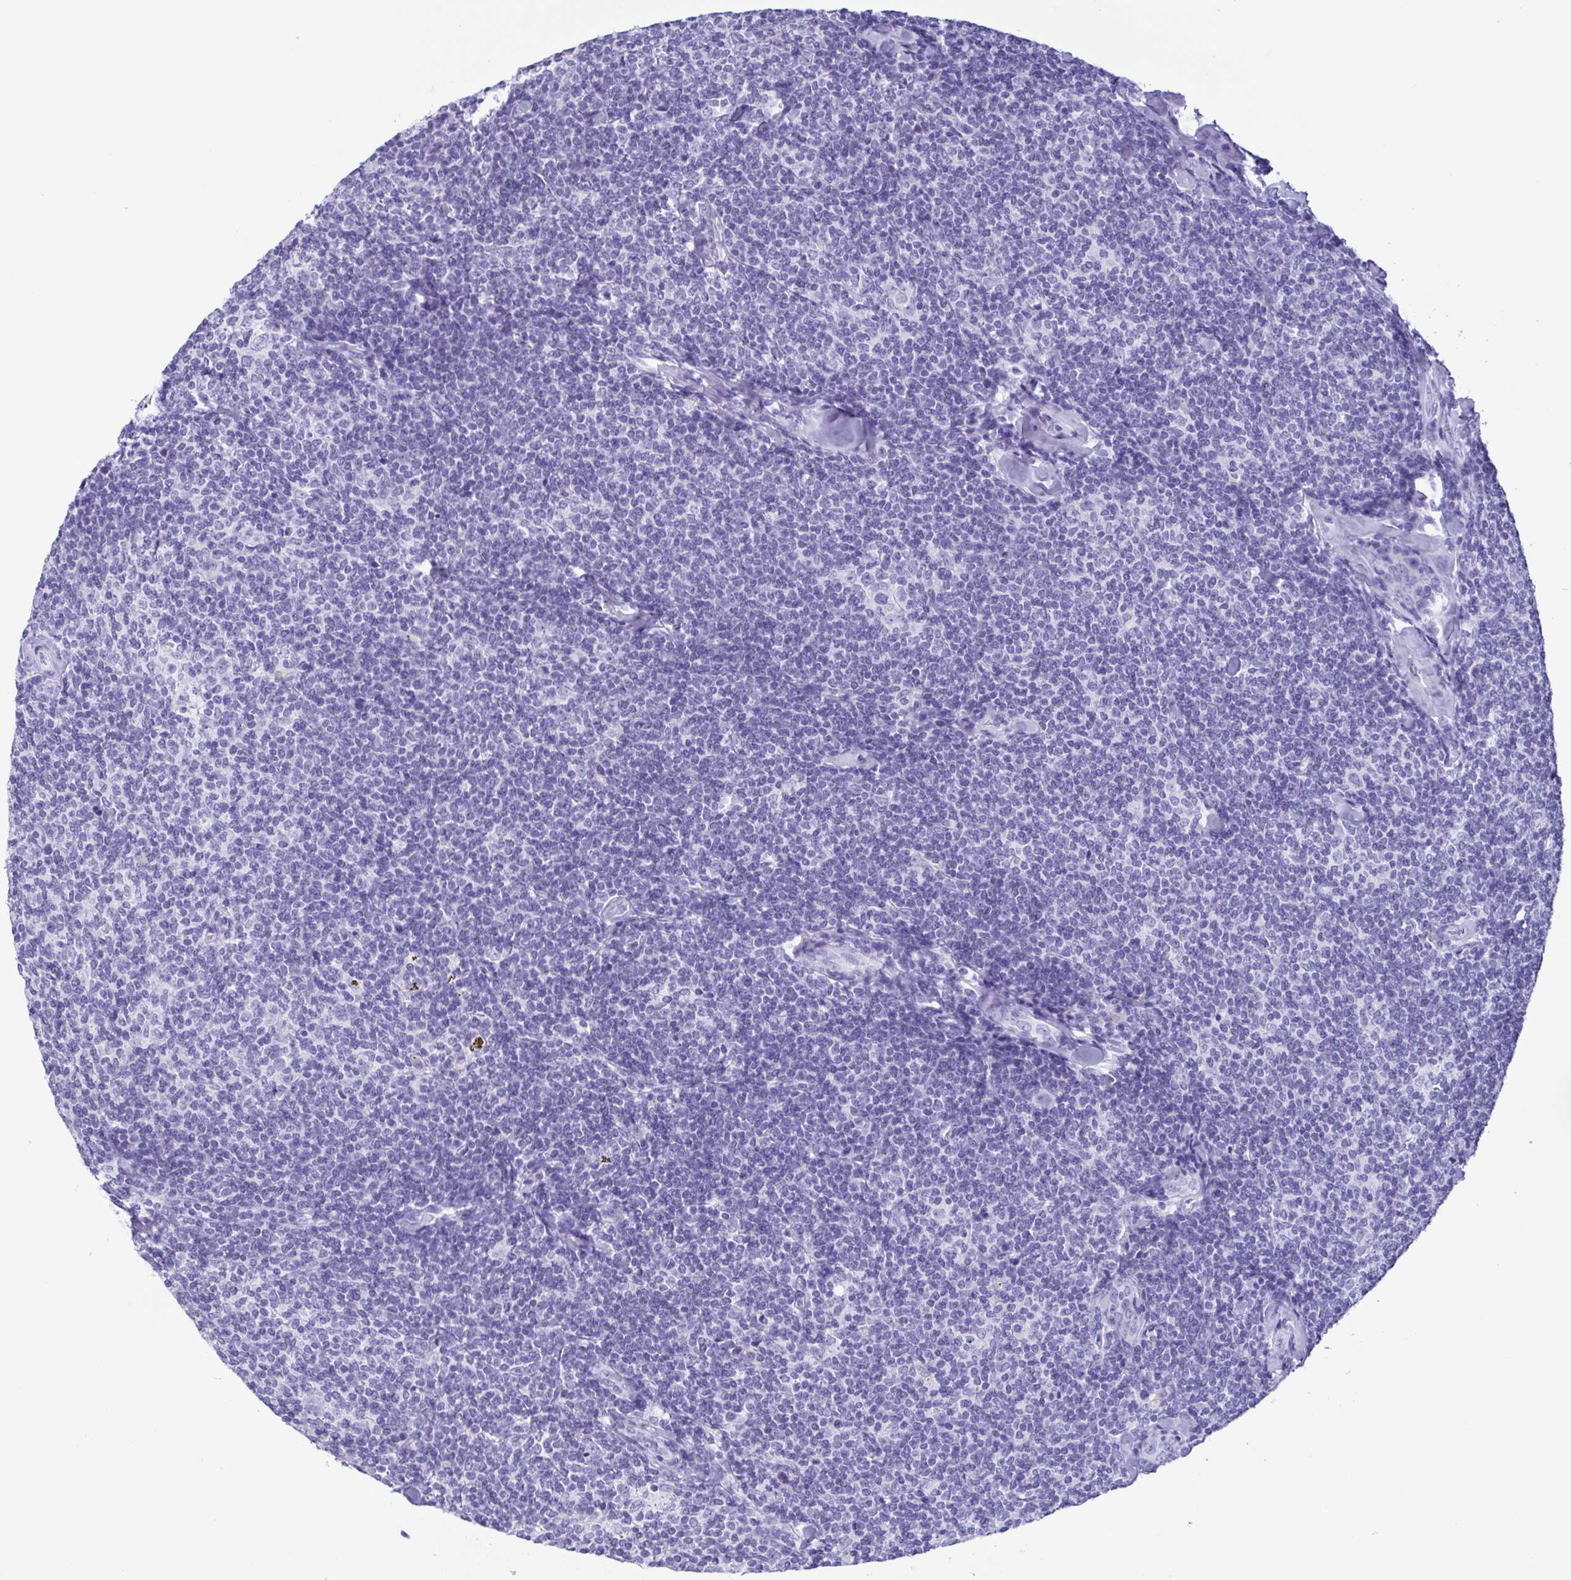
{"staining": {"intensity": "negative", "quantity": "none", "location": "none"}, "tissue": "lymphoma", "cell_type": "Tumor cells", "image_type": "cancer", "snomed": [{"axis": "morphology", "description": "Malignant lymphoma, non-Hodgkin's type, Low grade"}, {"axis": "topography", "description": "Lymph node"}], "caption": "The micrograph shows no significant positivity in tumor cells of malignant lymphoma, non-Hodgkin's type (low-grade). Brightfield microscopy of IHC stained with DAB (3,3'-diaminobenzidine) (brown) and hematoxylin (blue), captured at high magnification.", "gene": "TSPY2", "patient": {"sex": "female", "age": 56}}